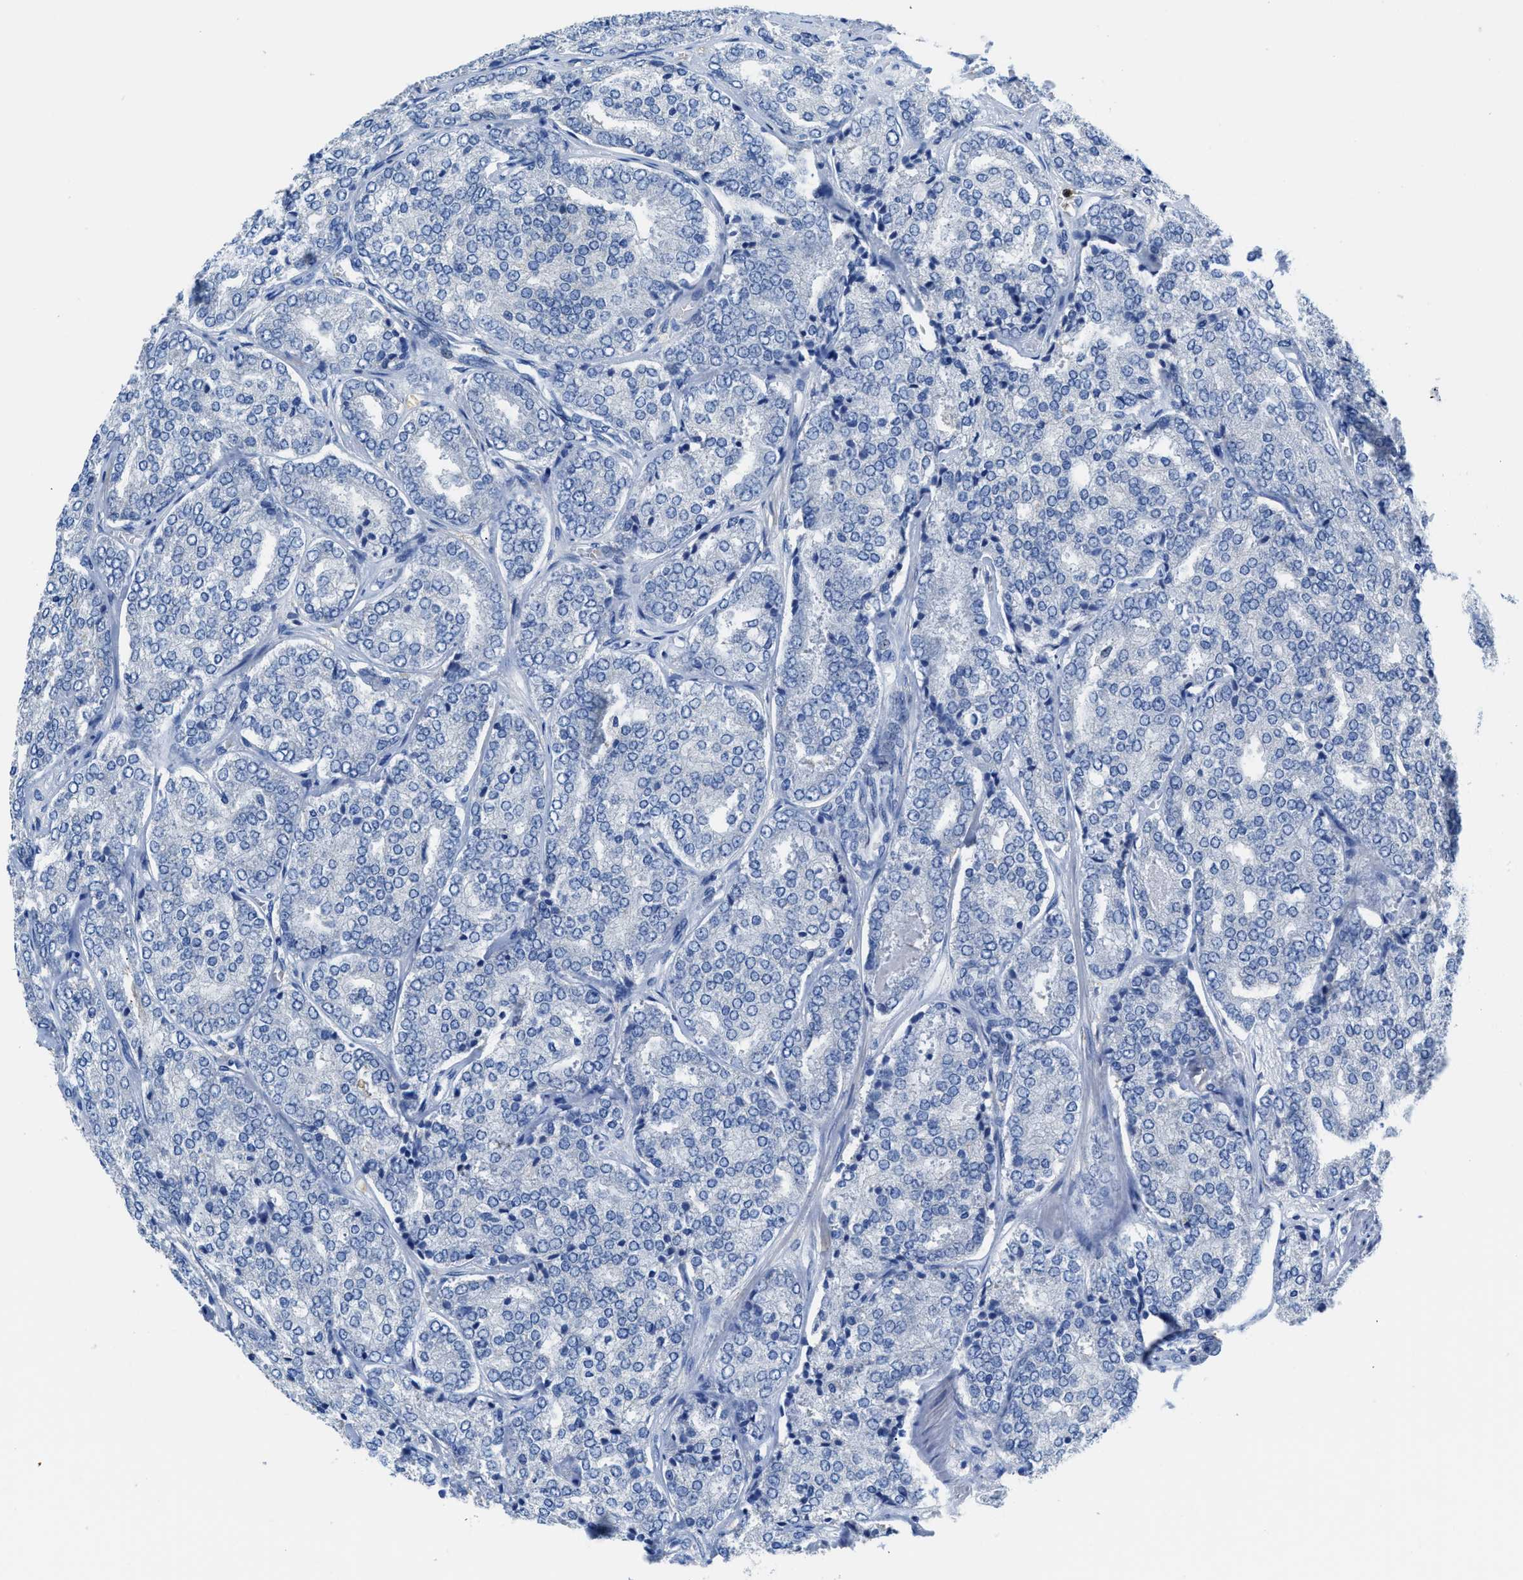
{"staining": {"intensity": "negative", "quantity": "none", "location": "none"}, "tissue": "prostate cancer", "cell_type": "Tumor cells", "image_type": "cancer", "snomed": [{"axis": "morphology", "description": "Adenocarcinoma, High grade"}, {"axis": "topography", "description": "Prostate"}], "caption": "IHC image of neoplastic tissue: human prostate high-grade adenocarcinoma stained with DAB demonstrates no significant protein staining in tumor cells.", "gene": "NEB", "patient": {"sex": "male", "age": 65}}